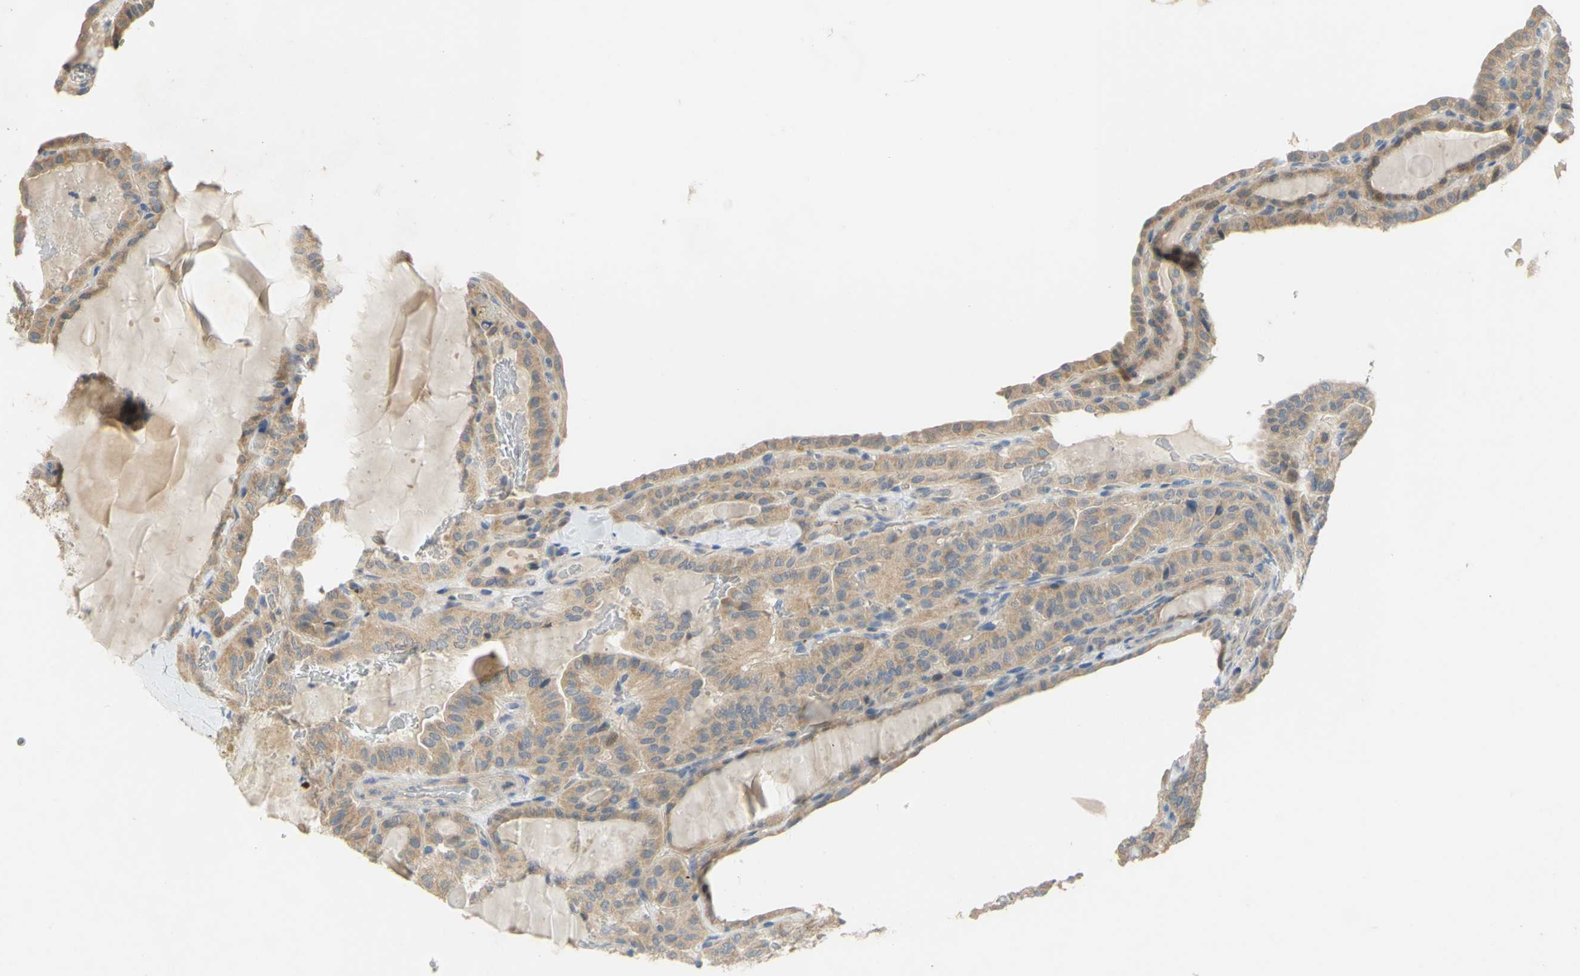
{"staining": {"intensity": "moderate", "quantity": ">75%", "location": "cytoplasmic/membranous"}, "tissue": "thyroid cancer", "cell_type": "Tumor cells", "image_type": "cancer", "snomed": [{"axis": "morphology", "description": "Papillary adenocarcinoma, NOS"}, {"axis": "topography", "description": "Thyroid gland"}], "caption": "Brown immunohistochemical staining in human thyroid papillary adenocarcinoma shows moderate cytoplasmic/membranous positivity in approximately >75% of tumor cells. (DAB IHC with brightfield microscopy, high magnification).", "gene": "CCNB2", "patient": {"sex": "male", "age": 77}}